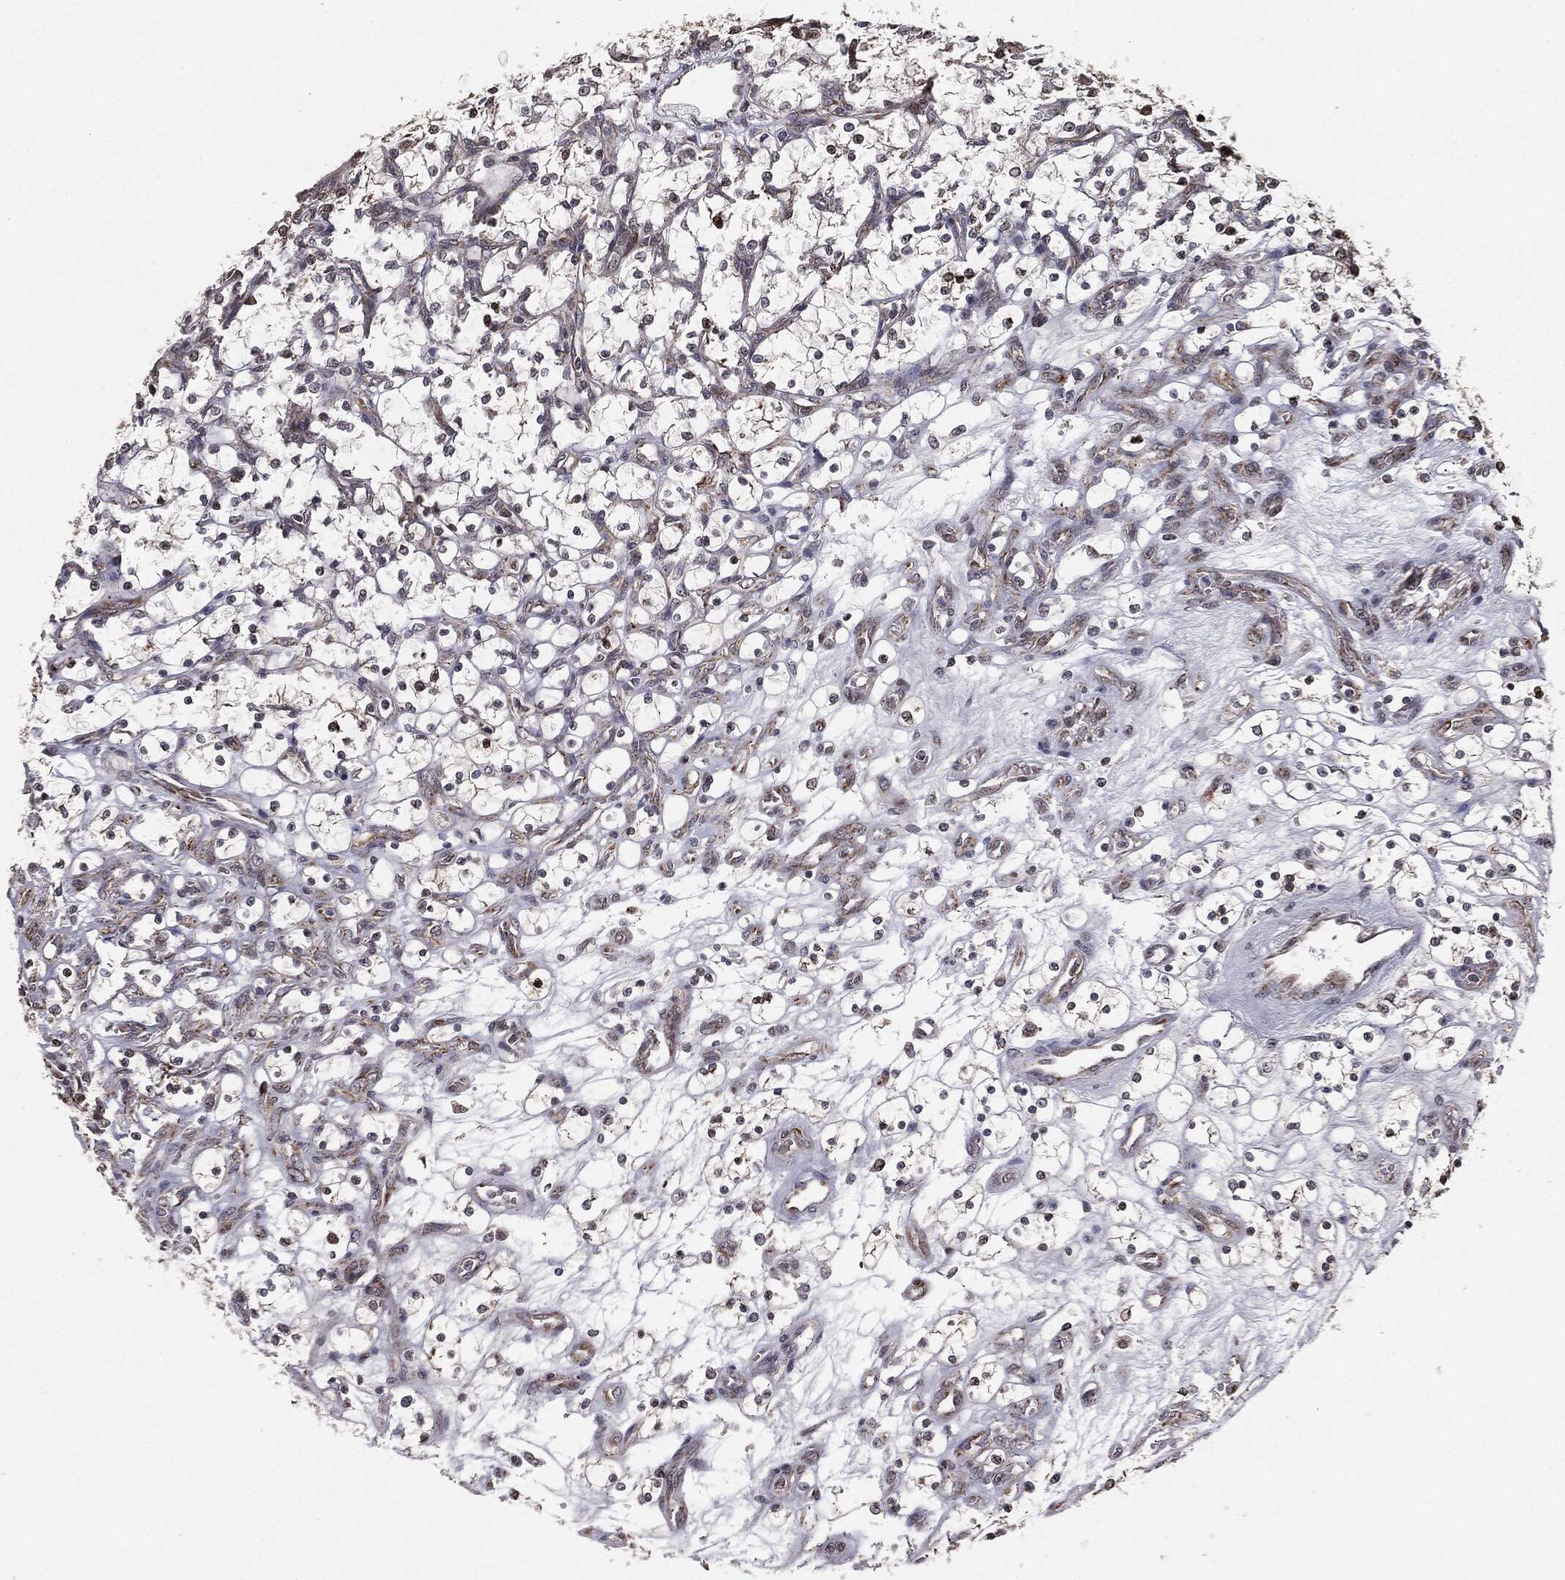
{"staining": {"intensity": "weak", "quantity": "<25%", "location": "cytoplasmic/membranous"}, "tissue": "renal cancer", "cell_type": "Tumor cells", "image_type": "cancer", "snomed": [{"axis": "morphology", "description": "Adenocarcinoma, NOS"}, {"axis": "topography", "description": "Kidney"}], "caption": "Immunohistochemistry (IHC) image of neoplastic tissue: human renal adenocarcinoma stained with DAB demonstrates no significant protein staining in tumor cells.", "gene": "CHCHD2", "patient": {"sex": "female", "age": 69}}